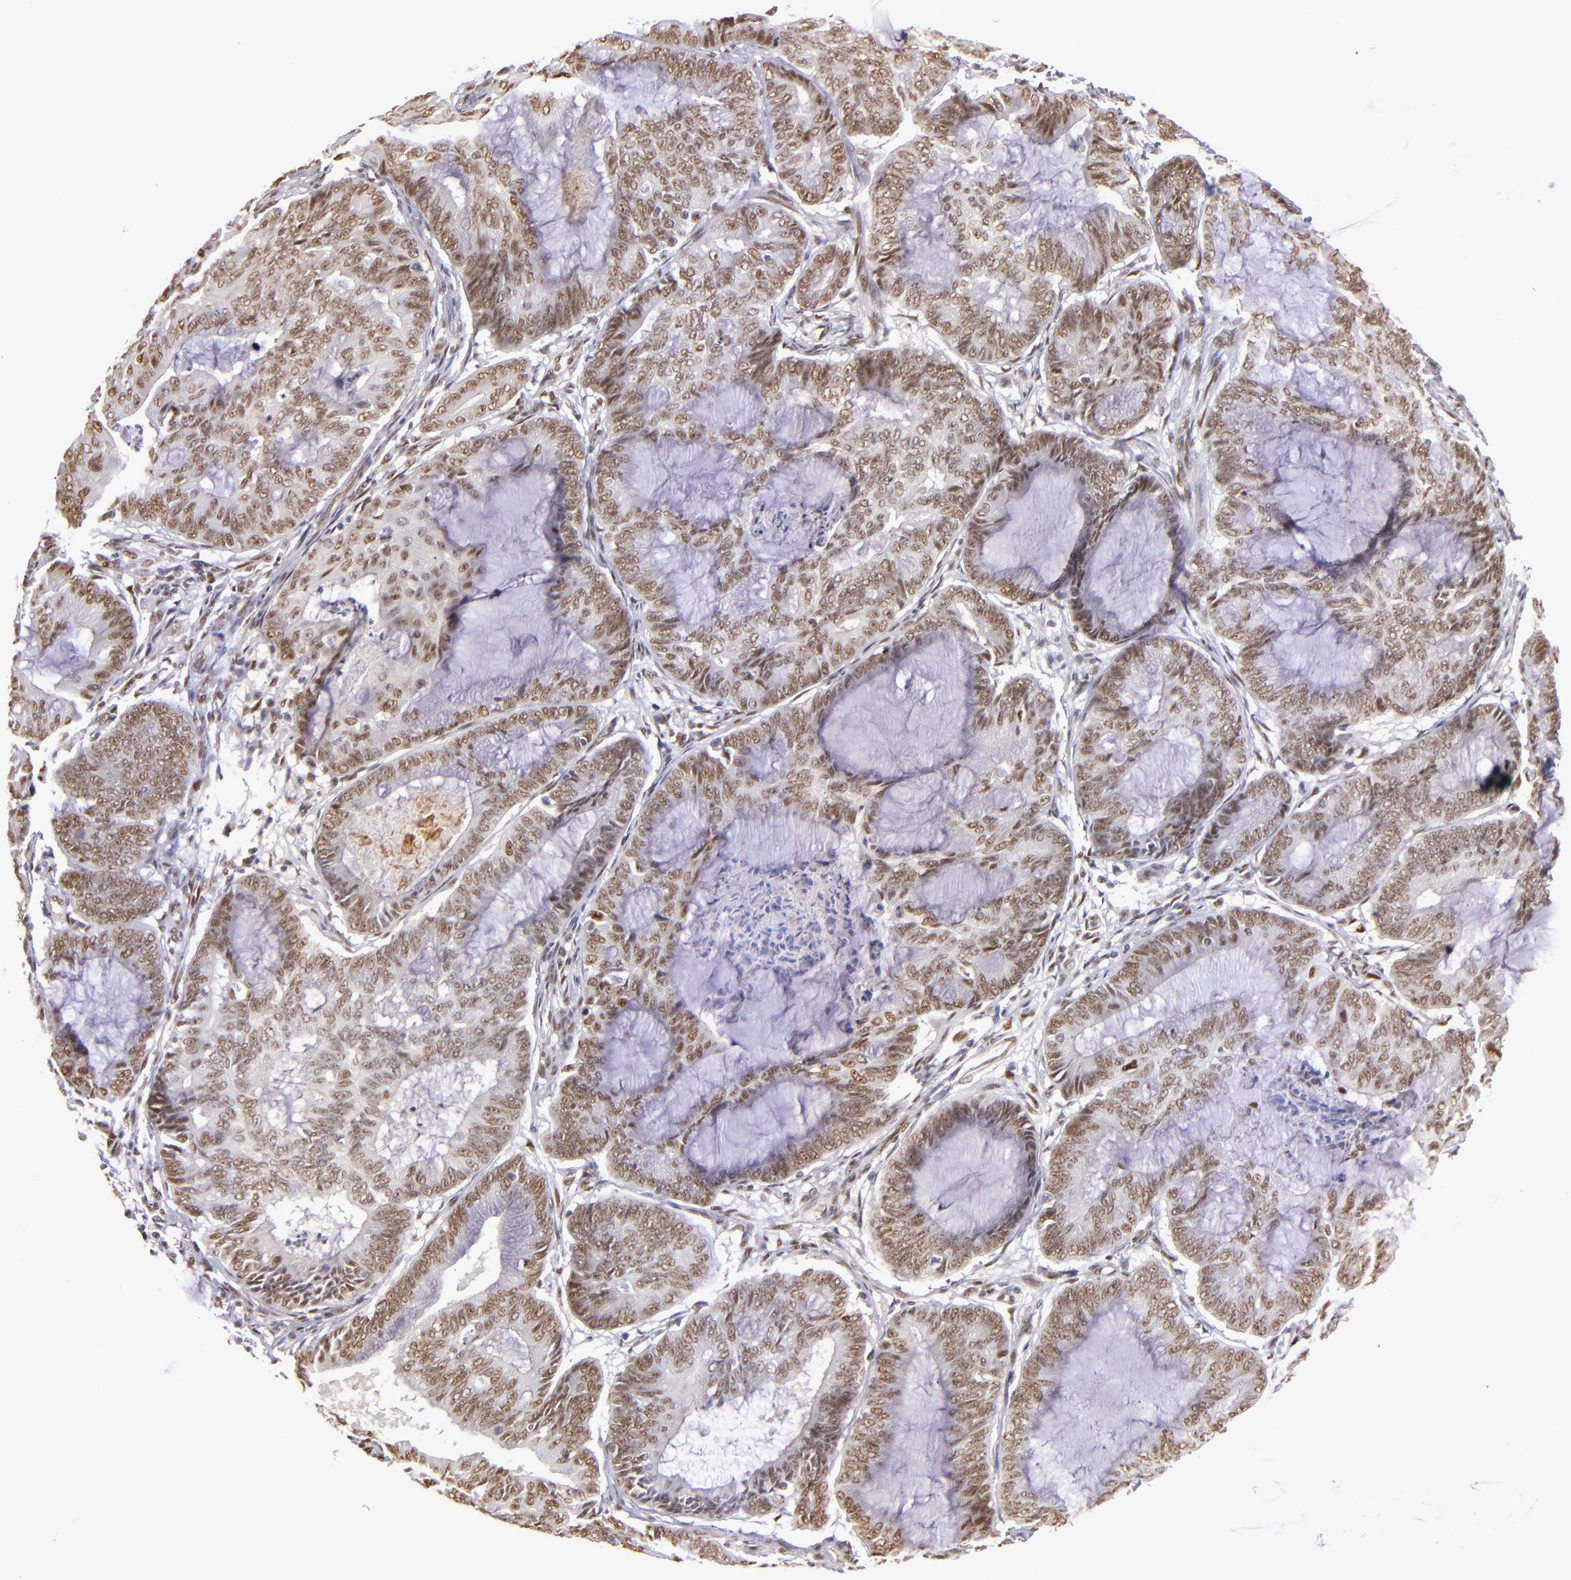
{"staining": {"intensity": "moderate", "quantity": ">75%", "location": "nuclear"}, "tissue": "endometrial cancer", "cell_type": "Tumor cells", "image_type": "cancer", "snomed": [{"axis": "morphology", "description": "Adenocarcinoma, NOS"}, {"axis": "topography", "description": "Endometrium"}], "caption": "There is medium levels of moderate nuclear expression in tumor cells of endometrial cancer, as demonstrated by immunohistochemical staining (brown color).", "gene": "NCOR2", "patient": {"sex": "female", "age": 63}}